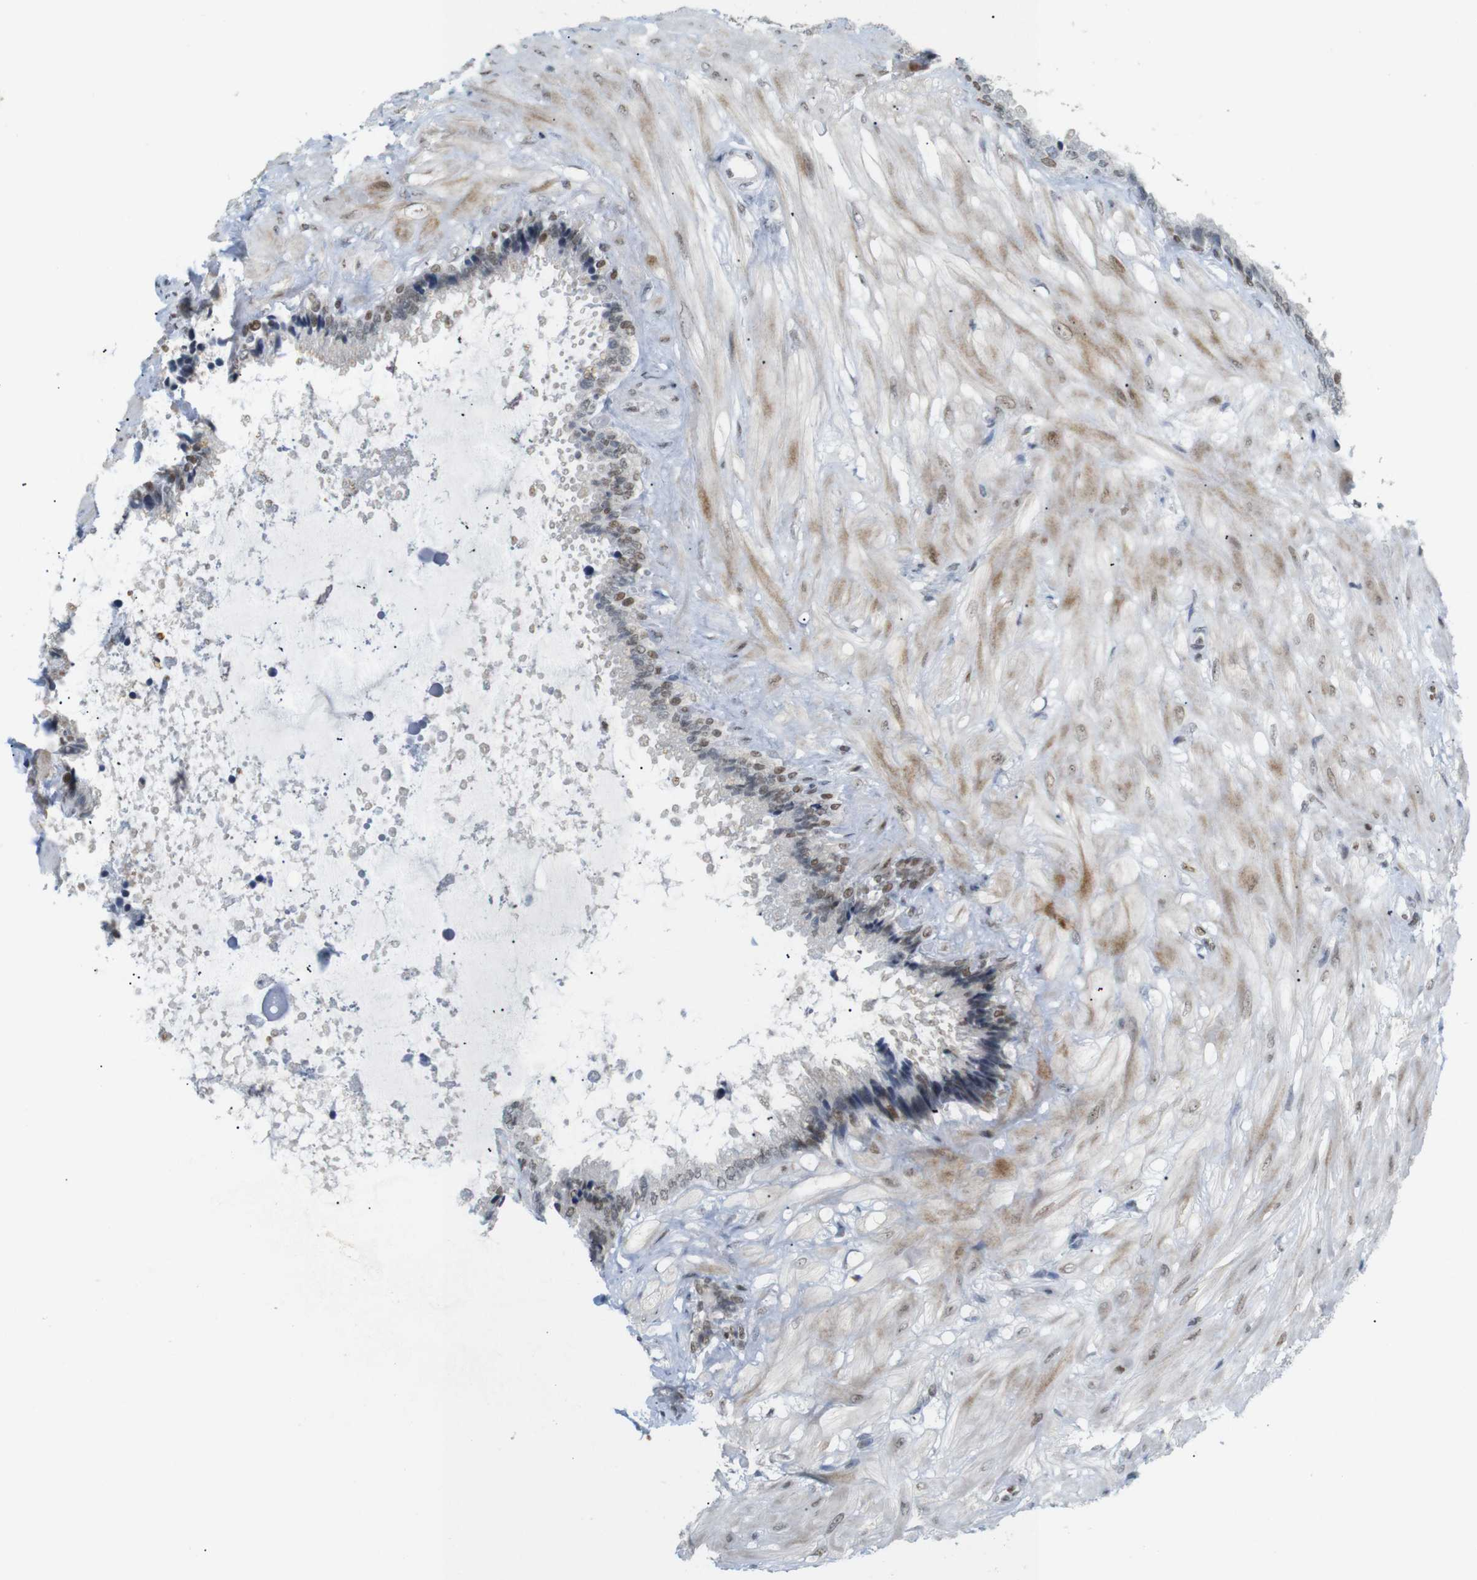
{"staining": {"intensity": "moderate", "quantity": ">75%", "location": "nuclear"}, "tissue": "seminal vesicle", "cell_type": "Glandular cells", "image_type": "normal", "snomed": [{"axis": "morphology", "description": "Normal tissue, NOS"}, {"axis": "topography", "description": "Seminal veicle"}], "caption": "Immunohistochemistry (IHC) micrograph of benign seminal vesicle stained for a protein (brown), which shows medium levels of moderate nuclear staining in approximately >75% of glandular cells.", "gene": "RIOX2", "patient": {"sex": "male", "age": 46}}